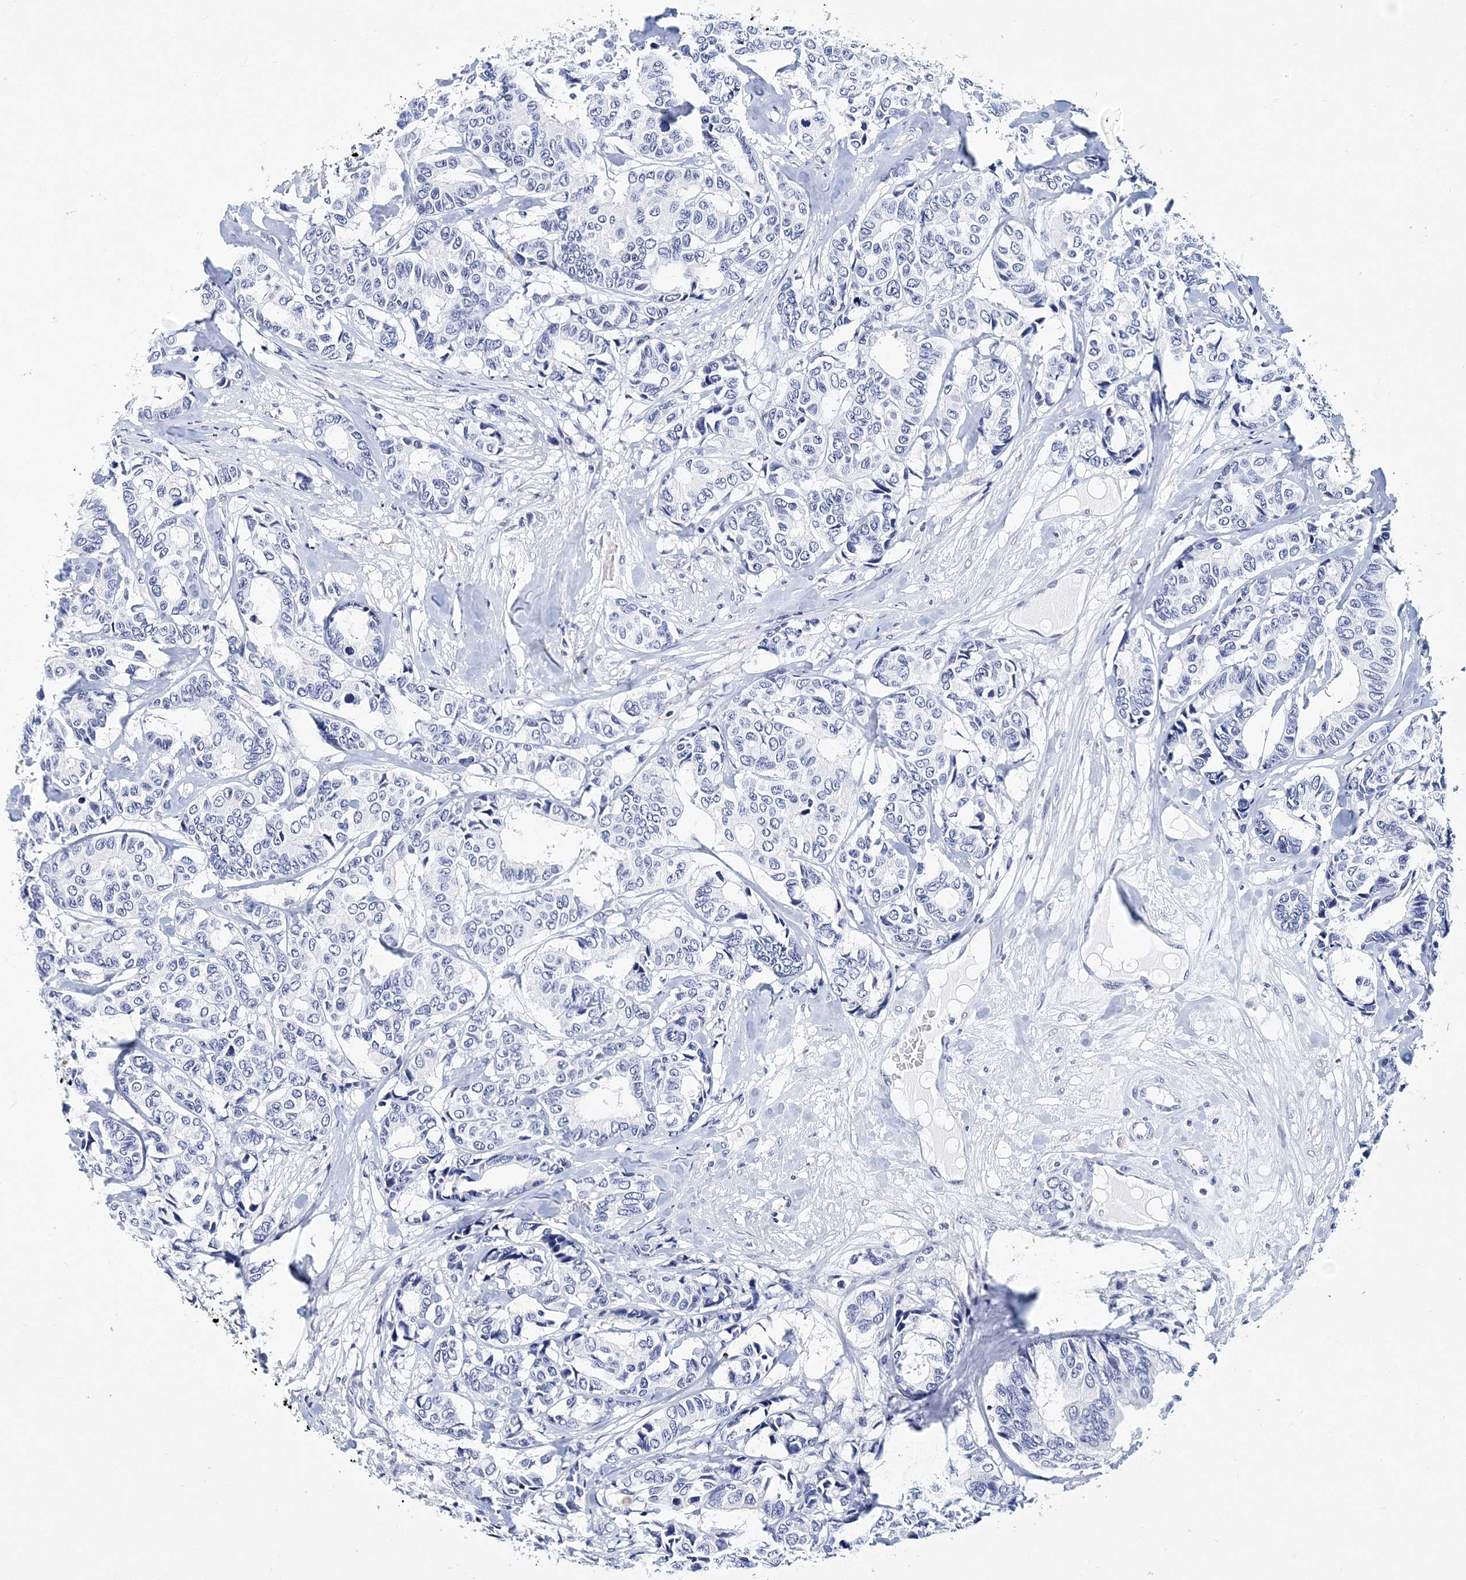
{"staining": {"intensity": "negative", "quantity": "none", "location": "none"}, "tissue": "breast cancer", "cell_type": "Tumor cells", "image_type": "cancer", "snomed": [{"axis": "morphology", "description": "Duct carcinoma"}, {"axis": "topography", "description": "Breast"}], "caption": "The micrograph reveals no staining of tumor cells in breast cancer.", "gene": "ITGA2B", "patient": {"sex": "female", "age": 87}}